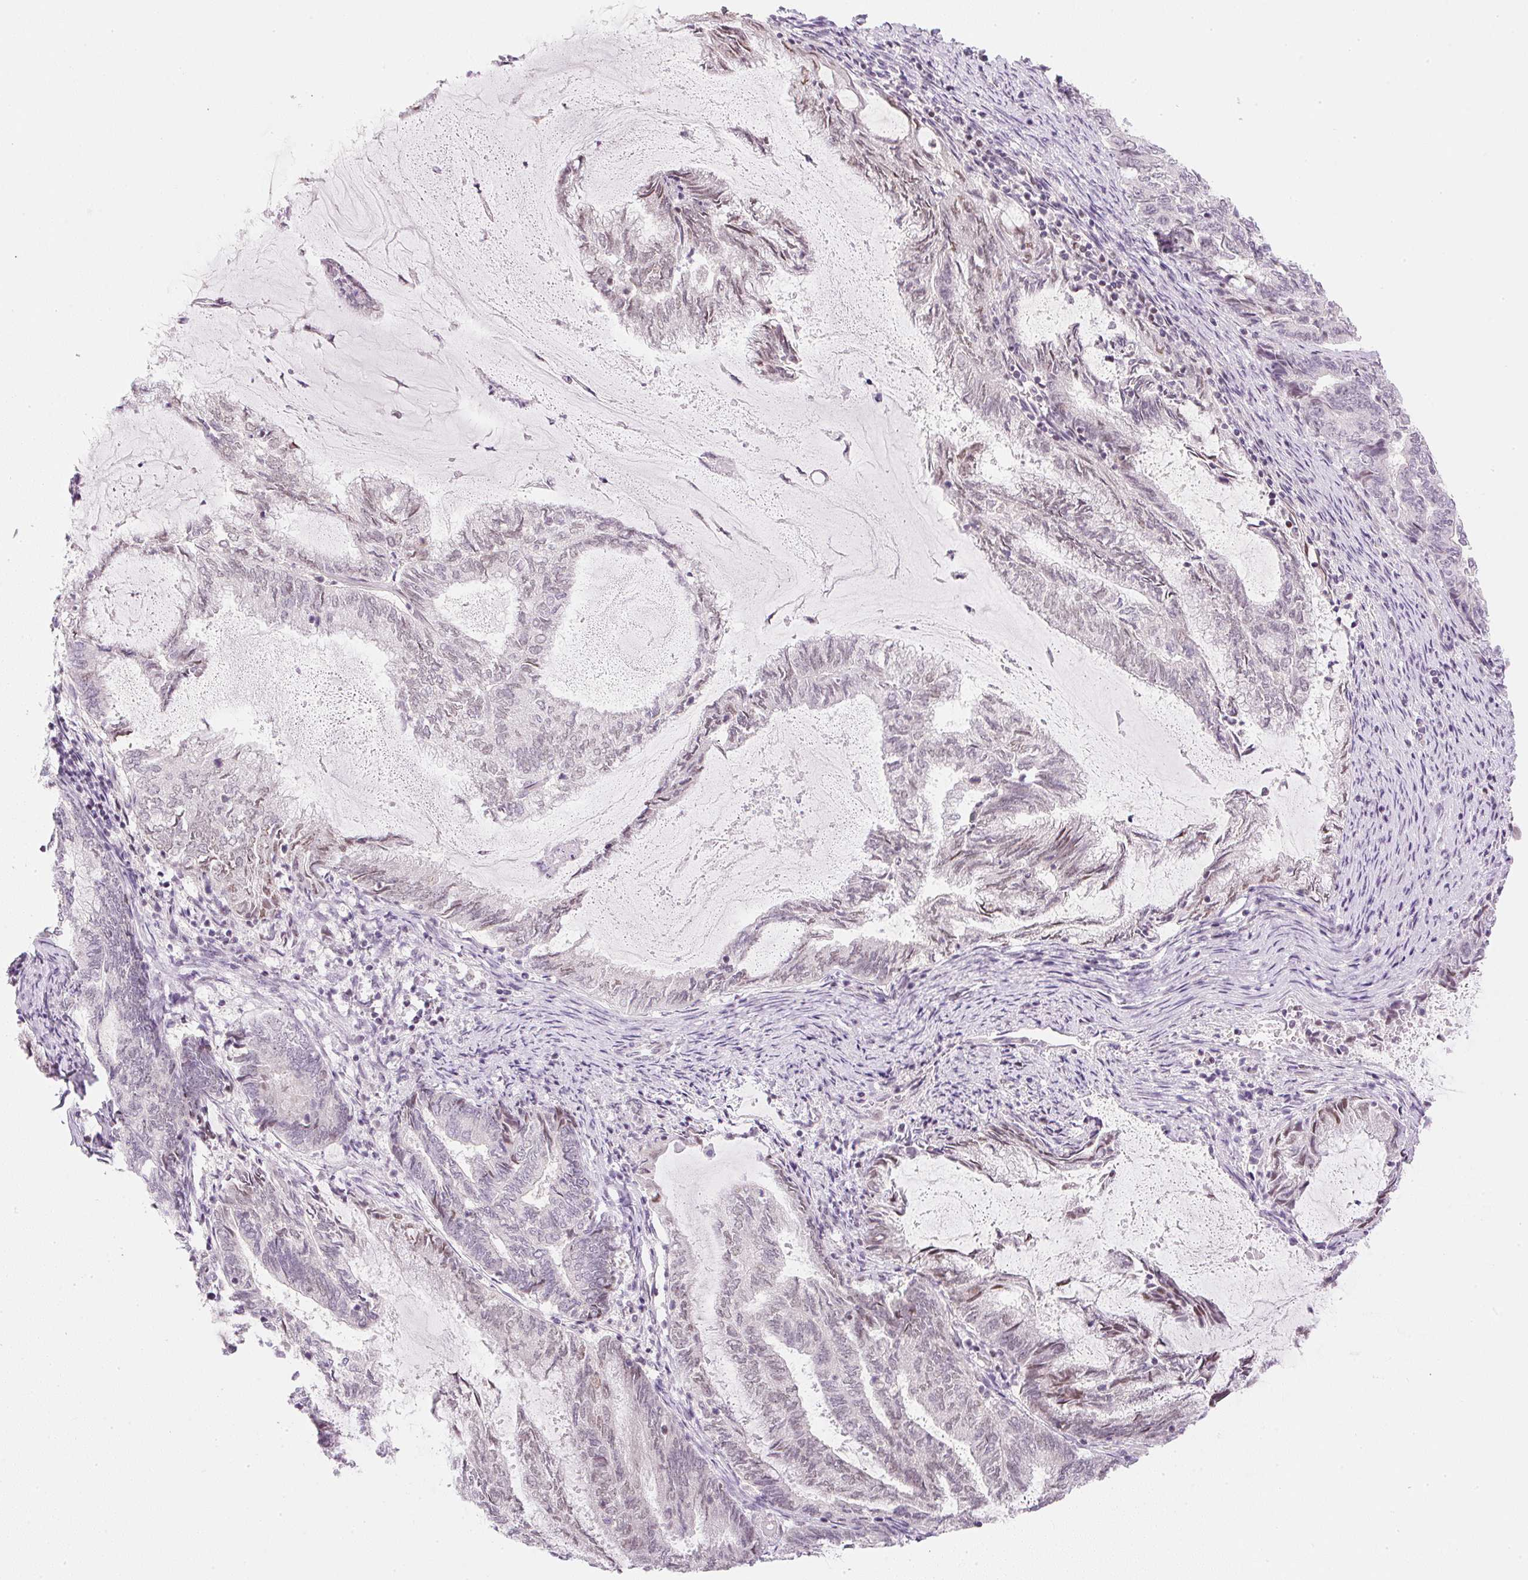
{"staining": {"intensity": "weak", "quantity": "25%-75%", "location": "nuclear"}, "tissue": "endometrial cancer", "cell_type": "Tumor cells", "image_type": "cancer", "snomed": [{"axis": "morphology", "description": "Adenocarcinoma, NOS"}, {"axis": "topography", "description": "Endometrium"}], "caption": "An IHC photomicrograph of tumor tissue is shown. Protein staining in brown shows weak nuclear positivity in endometrial adenocarcinoma within tumor cells.", "gene": "DPPA4", "patient": {"sex": "female", "age": 80}}